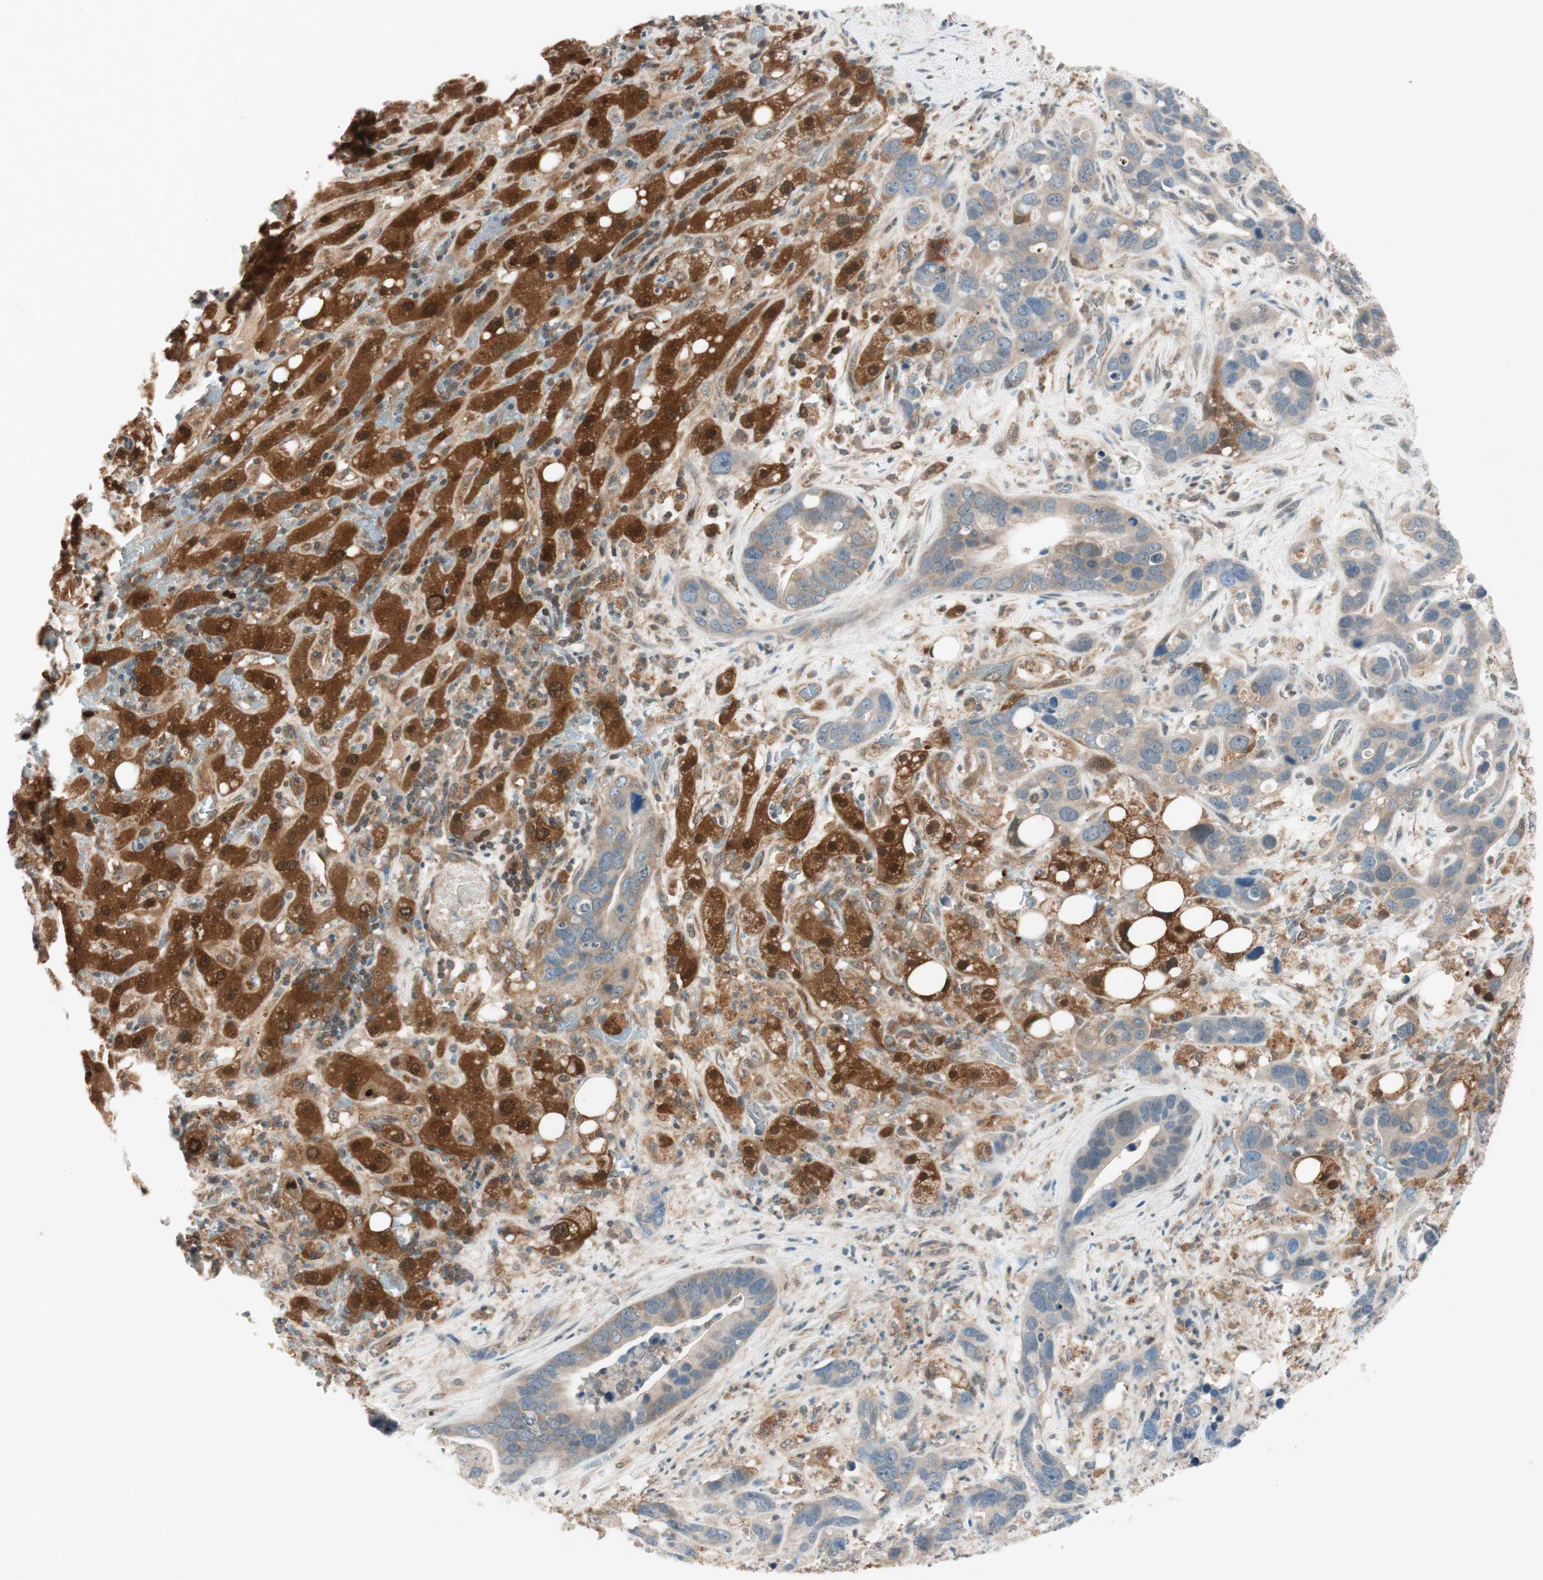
{"staining": {"intensity": "weak", "quantity": "25%-75%", "location": "cytoplasmic/membranous"}, "tissue": "liver cancer", "cell_type": "Tumor cells", "image_type": "cancer", "snomed": [{"axis": "morphology", "description": "Cholangiocarcinoma"}, {"axis": "topography", "description": "Liver"}], "caption": "Immunohistochemistry (IHC) of liver cancer (cholangiocarcinoma) displays low levels of weak cytoplasmic/membranous staining in about 25%-75% of tumor cells. Ihc stains the protein in brown and the nuclei are stained blue.", "gene": "GALT", "patient": {"sex": "female", "age": 65}}